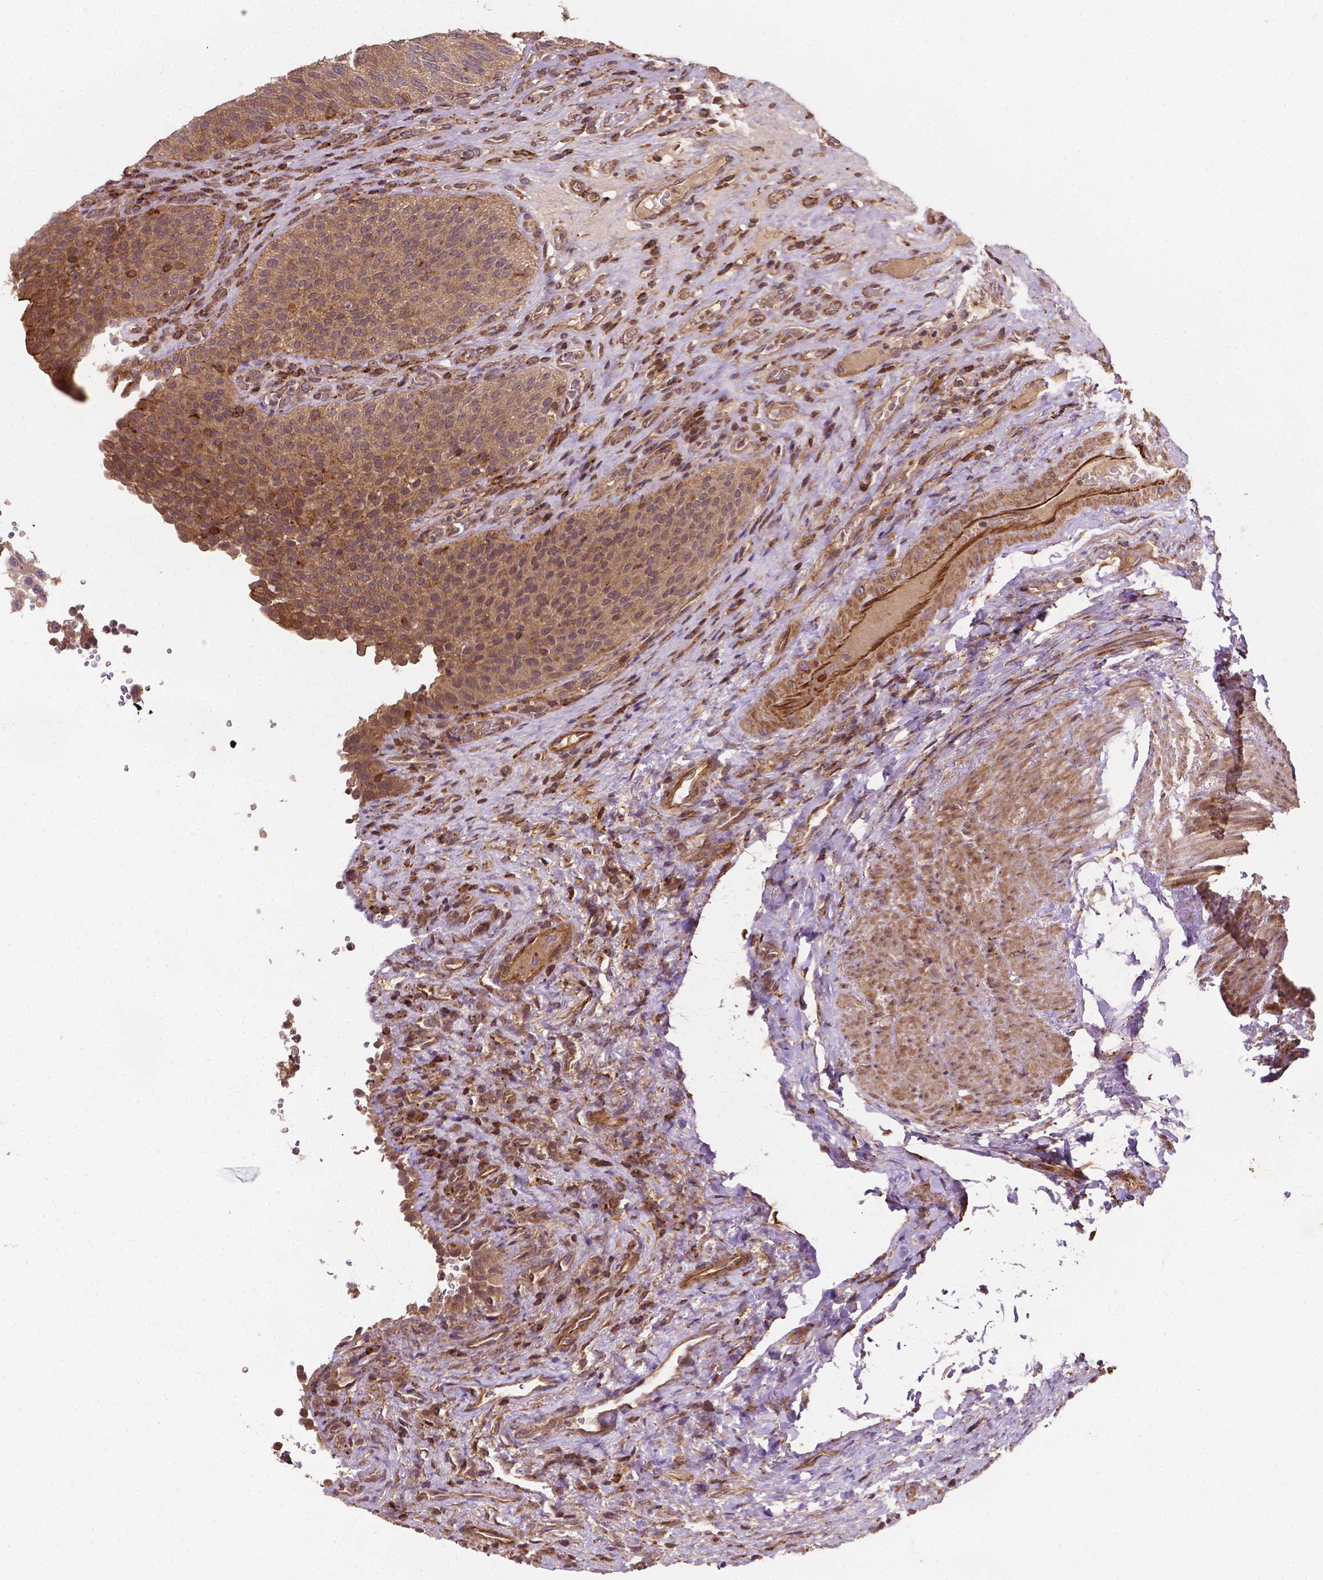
{"staining": {"intensity": "moderate", "quantity": ">75%", "location": "cytoplasmic/membranous"}, "tissue": "urinary bladder", "cell_type": "Urothelial cells", "image_type": "normal", "snomed": [{"axis": "morphology", "description": "Normal tissue, NOS"}, {"axis": "topography", "description": "Urinary bladder"}, {"axis": "topography", "description": "Peripheral nerve tissue"}], "caption": "This micrograph displays immunohistochemistry (IHC) staining of unremarkable urinary bladder, with medium moderate cytoplasmic/membranous staining in approximately >75% of urothelial cells.", "gene": "ZMYND19", "patient": {"sex": "male", "age": 66}}